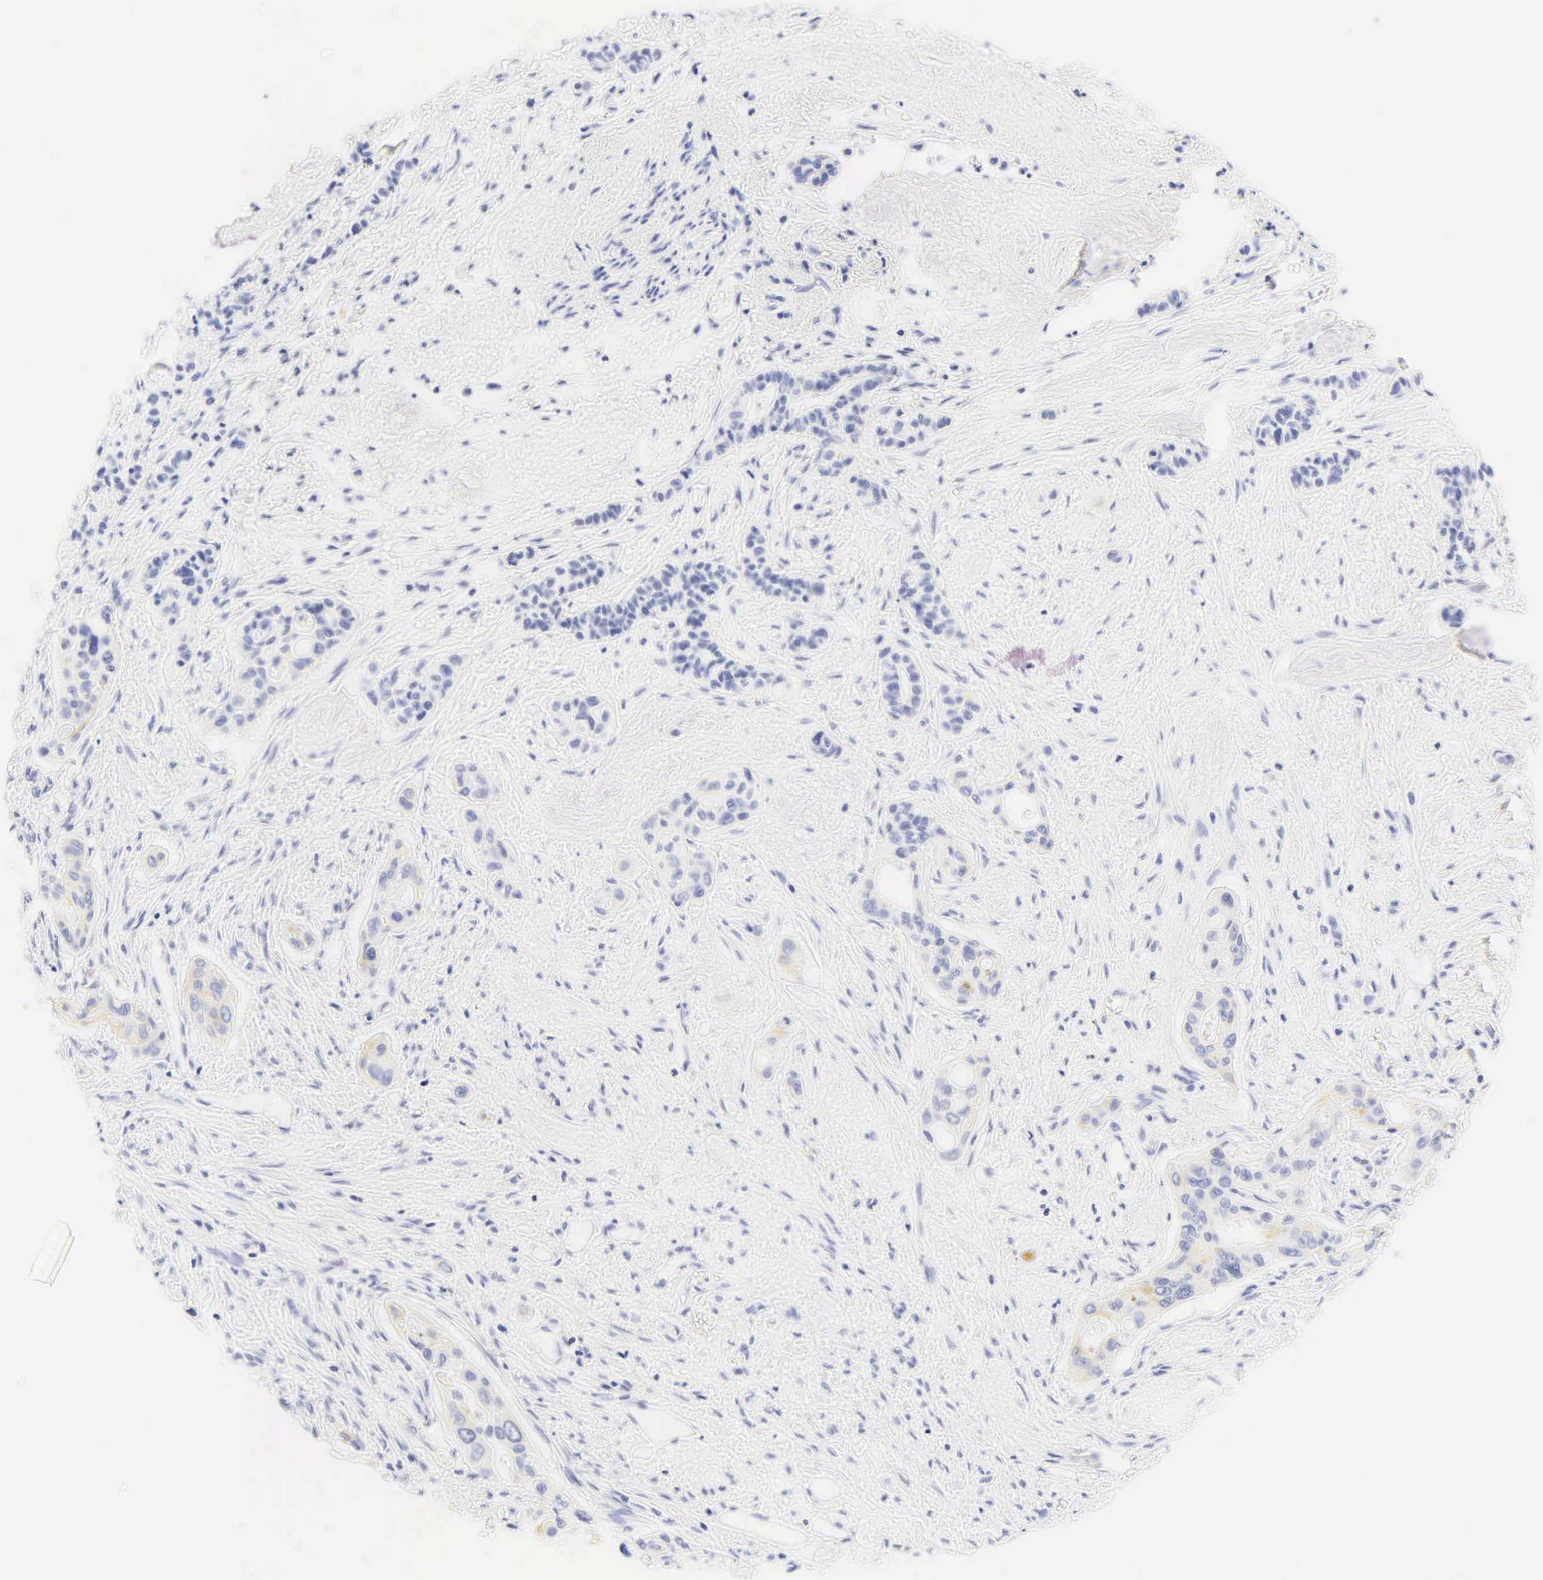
{"staining": {"intensity": "weak", "quantity": "<25%", "location": "cytoplasmic/membranous"}, "tissue": "pancreatic cancer", "cell_type": "Tumor cells", "image_type": "cancer", "snomed": [{"axis": "morphology", "description": "Adenocarcinoma, NOS"}, {"axis": "topography", "description": "Pancreas"}], "caption": "Histopathology image shows no protein staining in tumor cells of pancreatic cancer tissue.", "gene": "KRT20", "patient": {"sex": "male", "age": 77}}